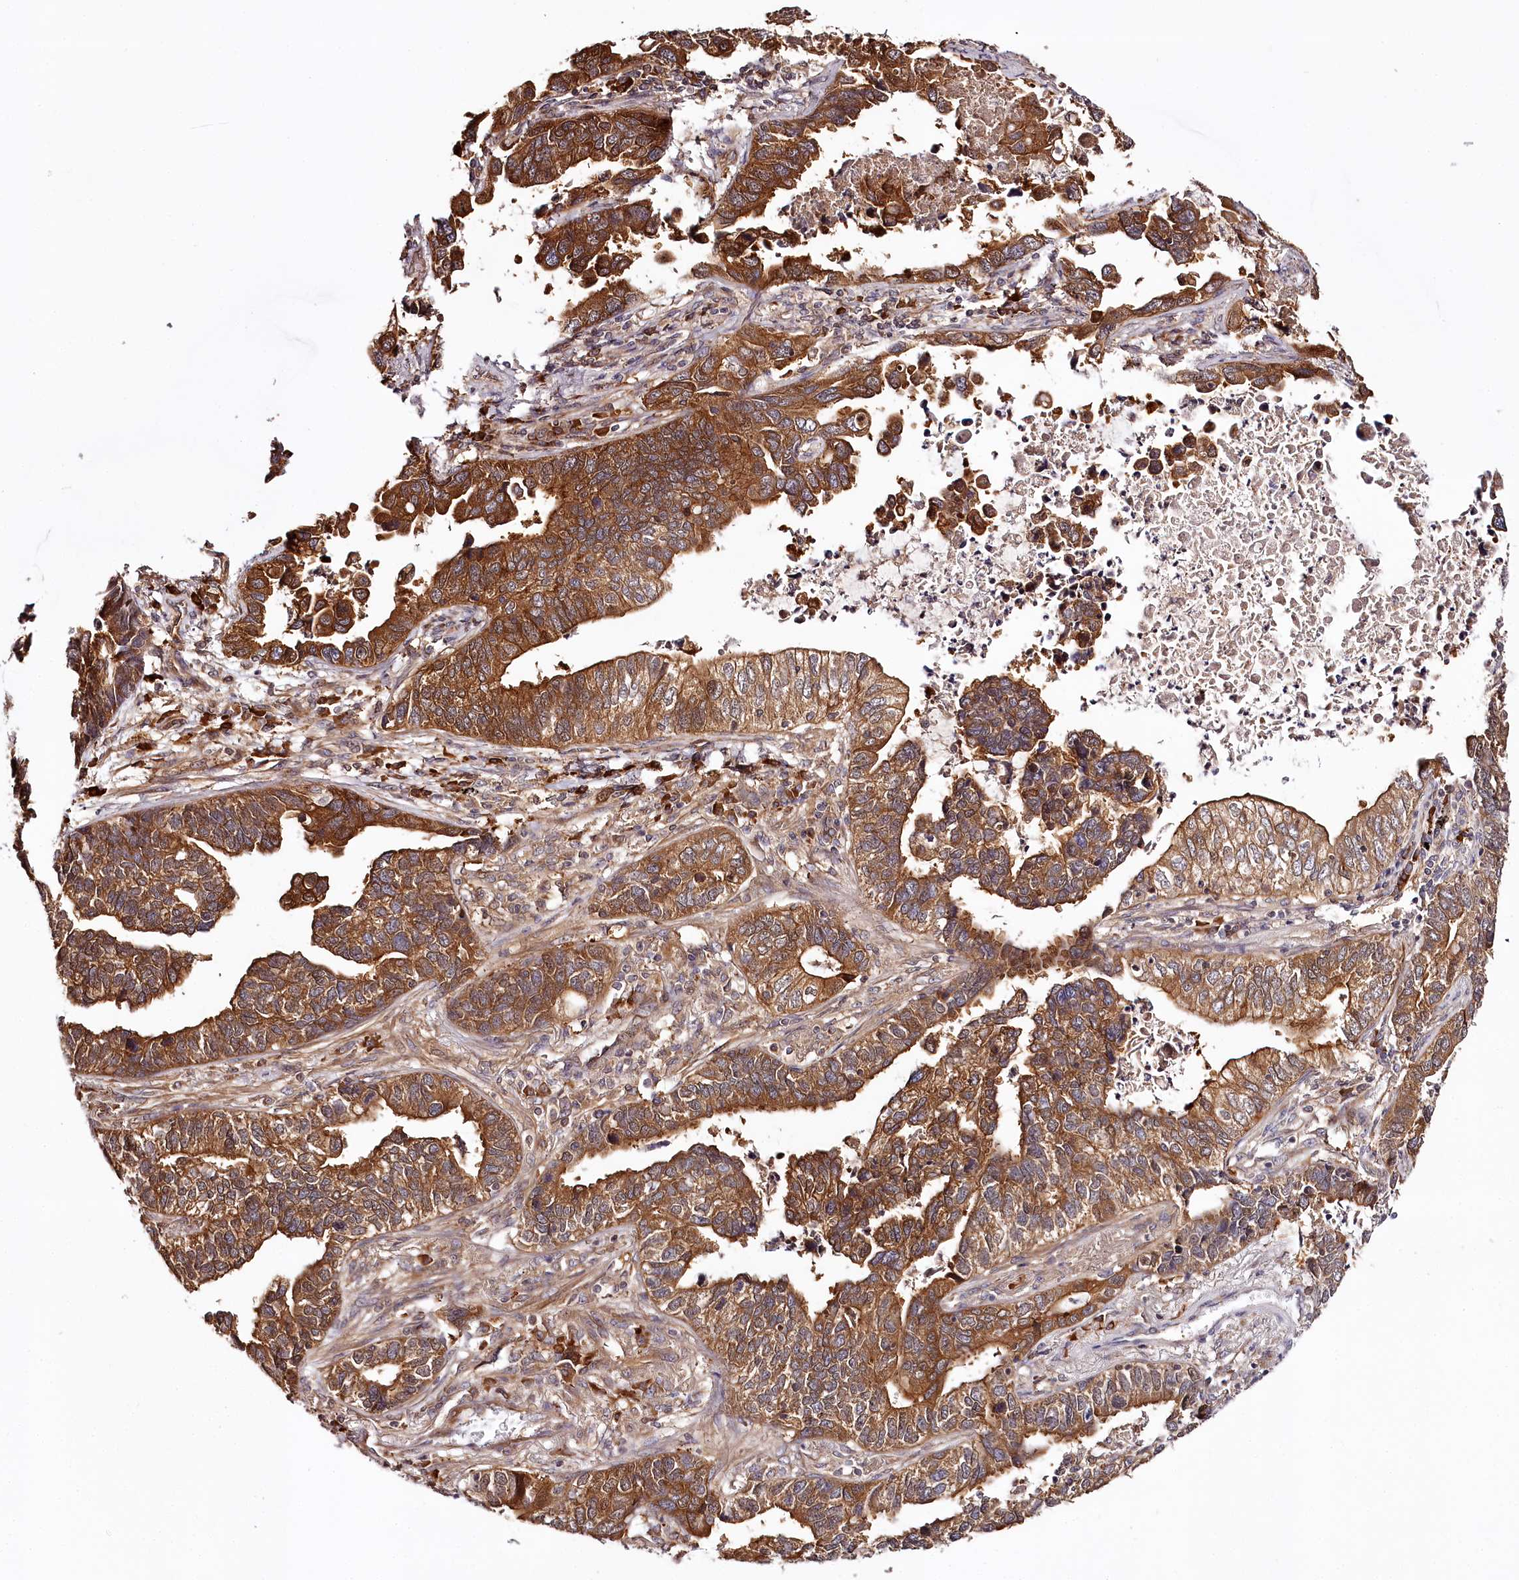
{"staining": {"intensity": "strong", "quantity": ">75%", "location": "cytoplasmic/membranous"}, "tissue": "lung cancer", "cell_type": "Tumor cells", "image_type": "cancer", "snomed": [{"axis": "morphology", "description": "Adenocarcinoma, NOS"}, {"axis": "topography", "description": "Lung"}], "caption": "Lung cancer stained with immunohistochemistry (IHC) displays strong cytoplasmic/membranous positivity in about >75% of tumor cells.", "gene": "TARS1", "patient": {"sex": "male", "age": 67}}